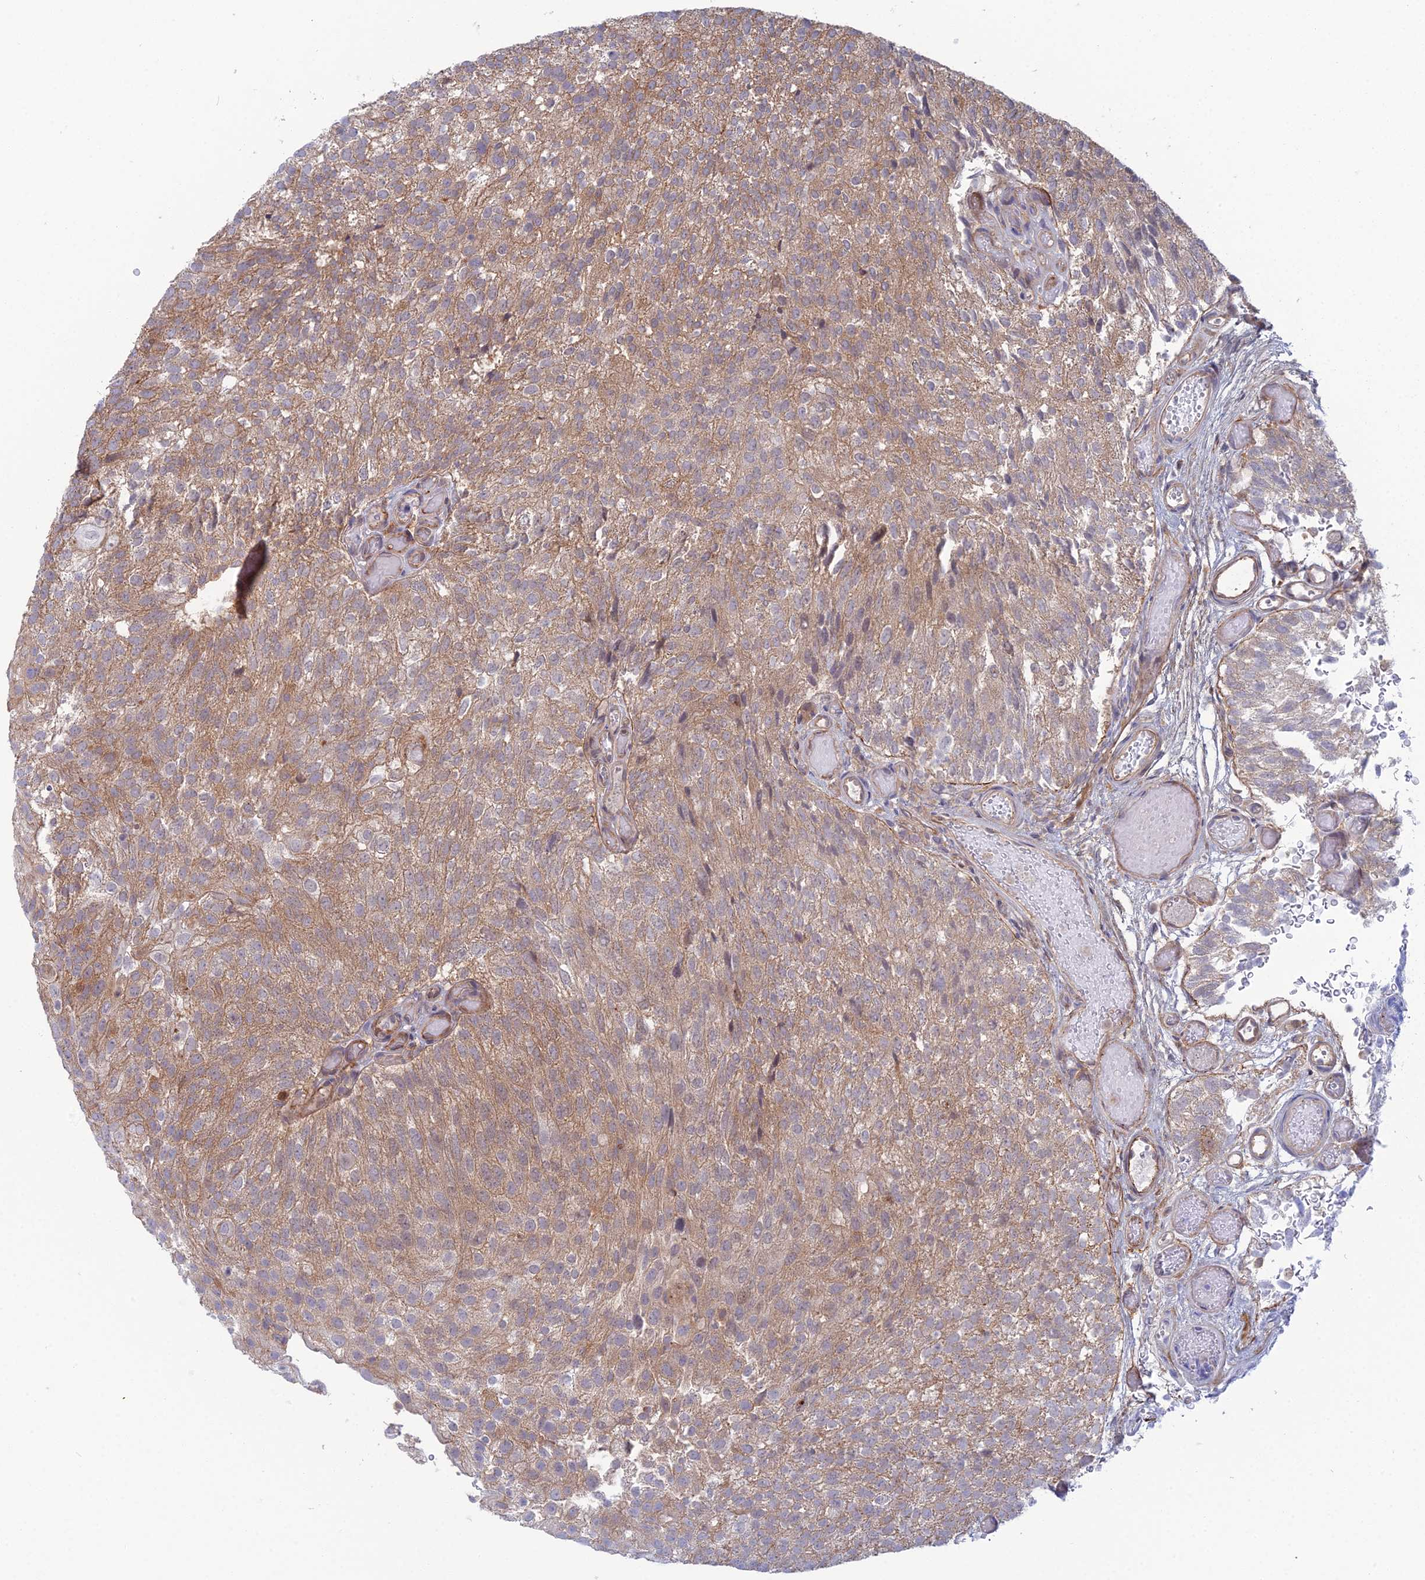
{"staining": {"intensity": "weak", "quantity": ">75%", "location": "cytoplasmic/membranous"}, "tissue": "urothelial cancer", "cell_type": "Tumor cells", "image_type": "cancer", "snomed": [{"axis": "morphology", "description": "Urothelial carcinoma, Low grade"}, {"axis": "topography", "description": "Urinary bladder"}], "caption": "Urothelial cancer was stained to show a protein in brown. There is low levels of weak cytoplasmic/membranous positivity in approximately >75% of tumor cells. (DAB IHC, brown staining for protein, blue staining for nuclei).", "gene": "ABHD1", "patient": {"sex": "male", "age": 78}}